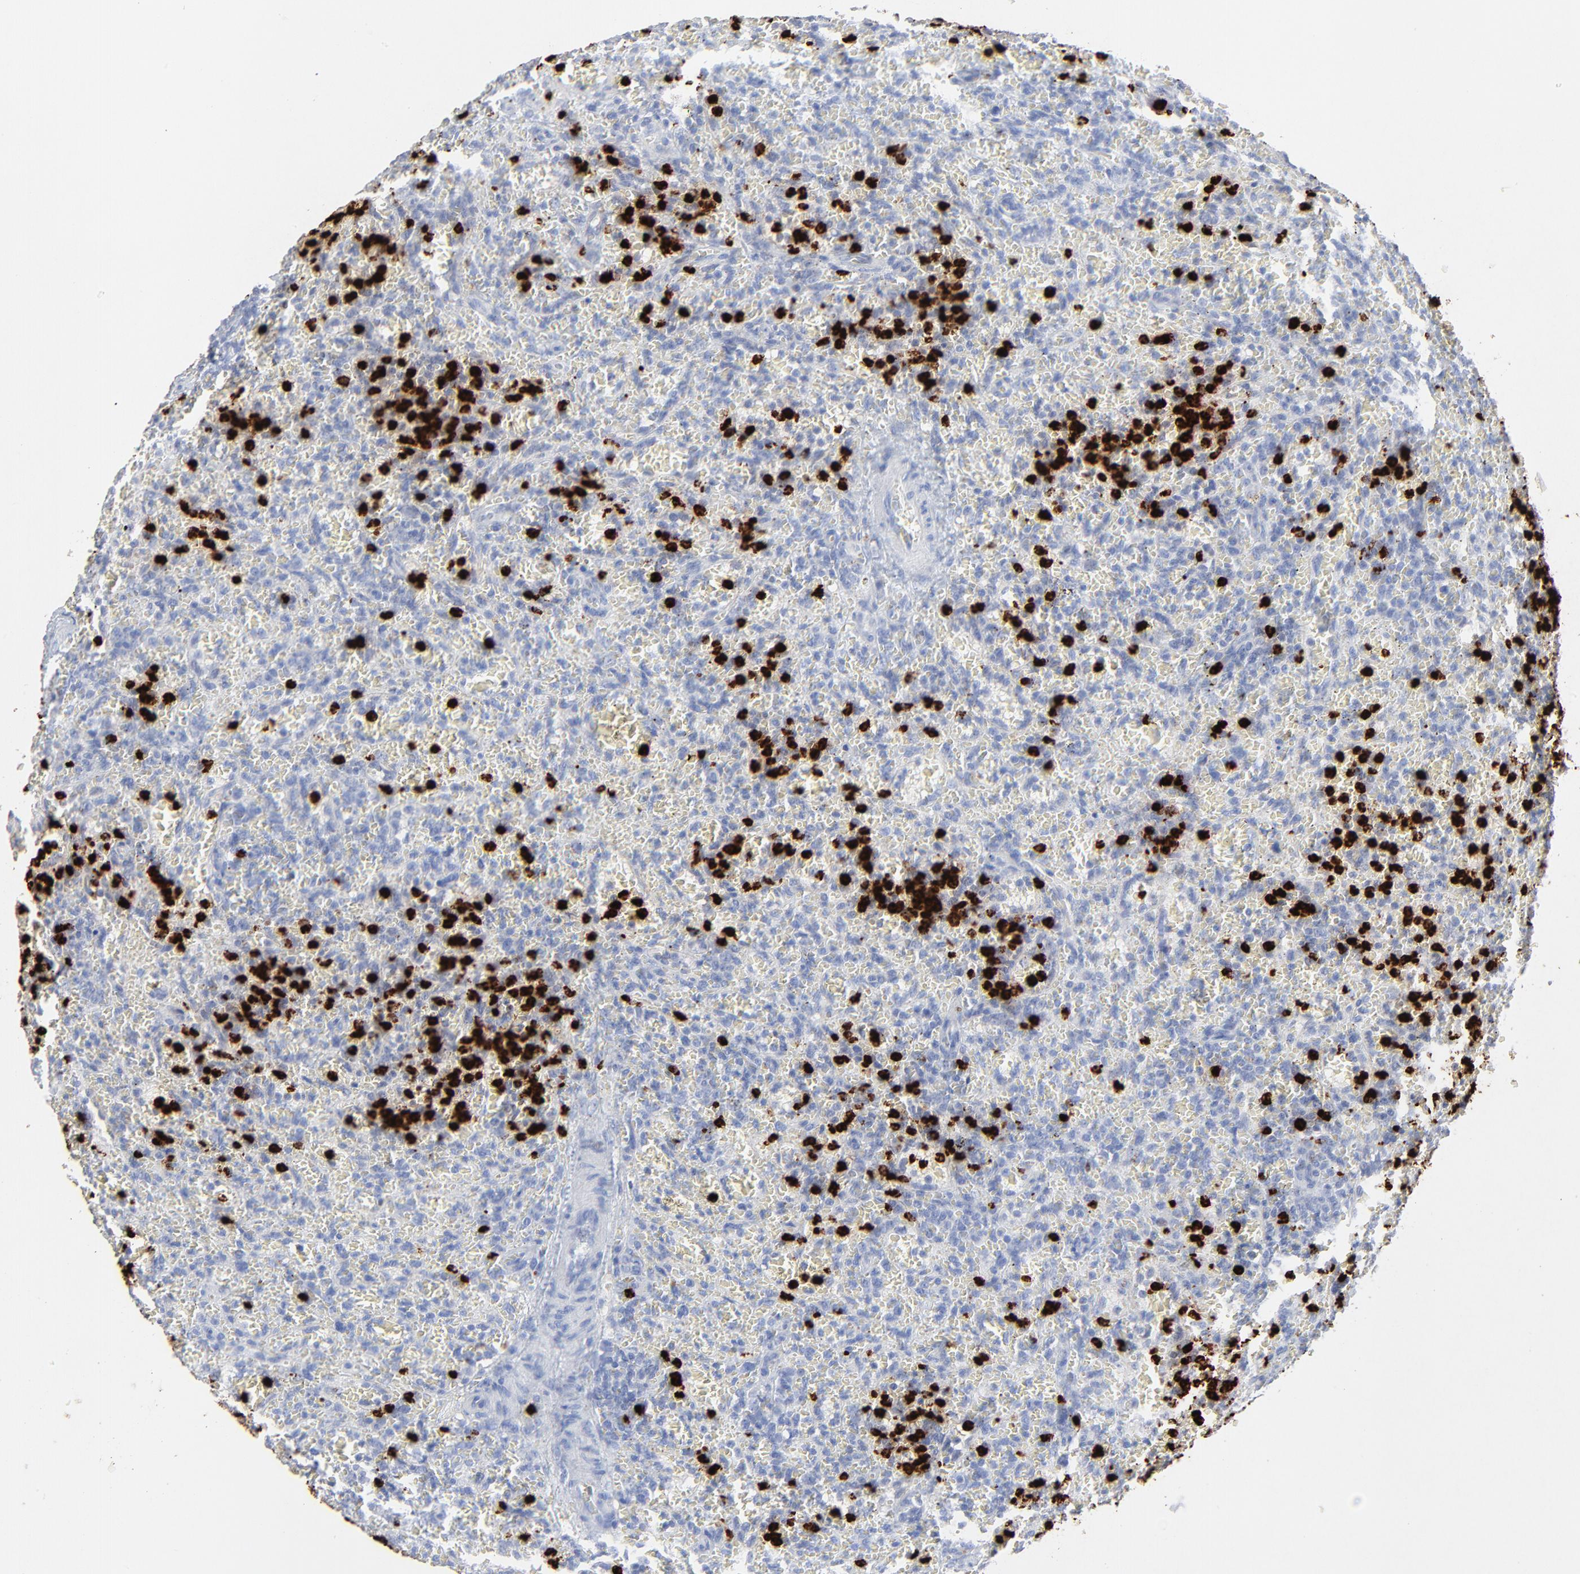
{"staining": {"intensity": "negative", "quantity": "none", "location": "none"}, "tissue": "lymphoma", "cell_type": "Tumor cells", "image_type": "cancer", "snomed": [{"axis": "morphology", "description": "Malignant lymphoma, non-Hodgkin's type, Low grade"}, {"axis": "topography", "description": "Spleen"}], "caption": "Immunohistochemistry (IHC) of malignant lymphoma, non-Hodgkin's type (low-grade) displays no expression in tumor cells.", "gene": "LCN2", "patient": {"sex": "female", "age": 64}}